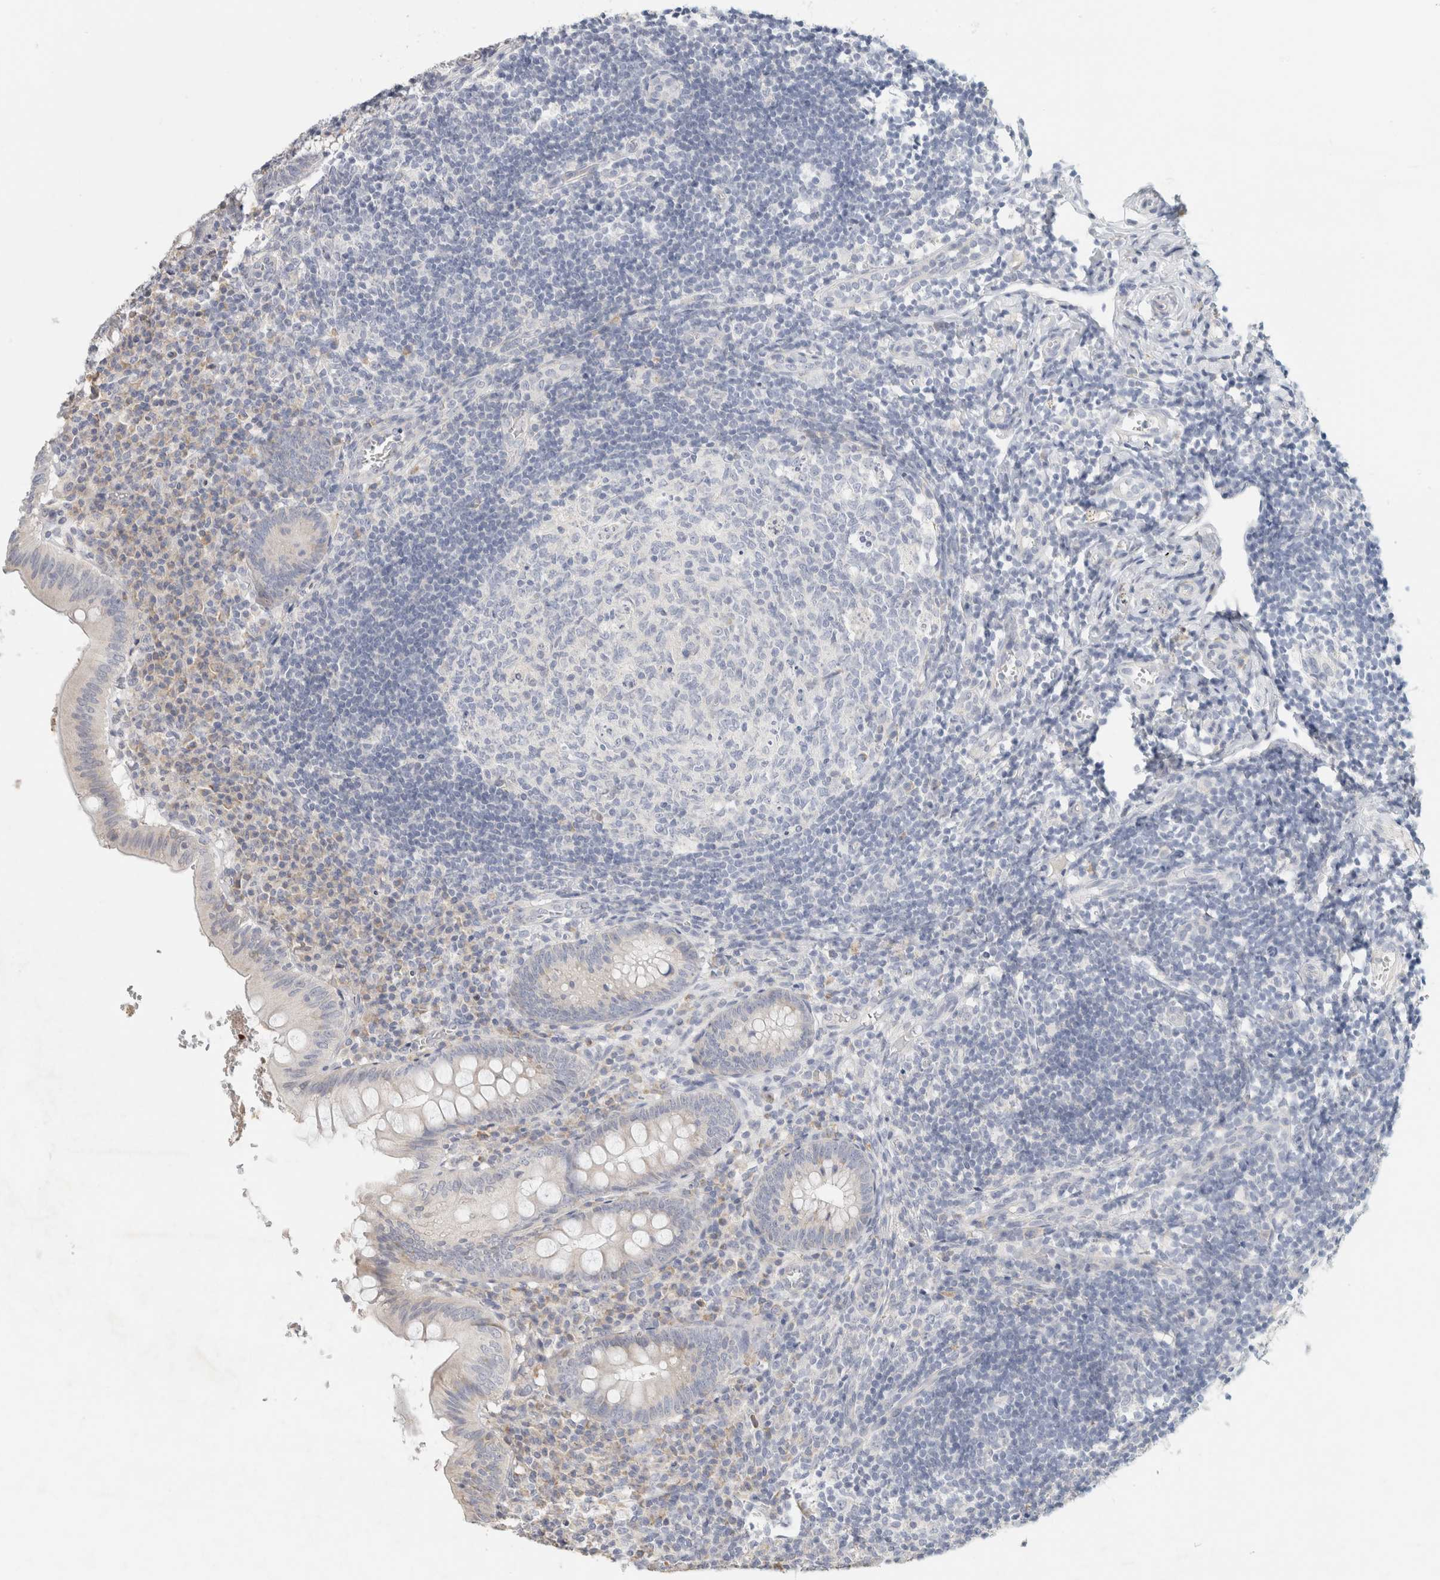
{"staining": {"intensity": "negative", "quantity": "none", "location": "none"}, "tissue": "appendix", "cell_type": "Glandular cells", "image_type": "normal", "snomed": [{"axis": "morphology", "description": "Normal tissue, NOS"}, {"axis": "topography", "description": "Appendix"}], "caption": "Immunohistochemistry (IHC) of benign human appendix shows no staining in glandular cells. (Immunohistochemistry, brightfield microscopy, high magnification).", "gene": "NEFM", "patient": {"sex": "male", "age": 8}}